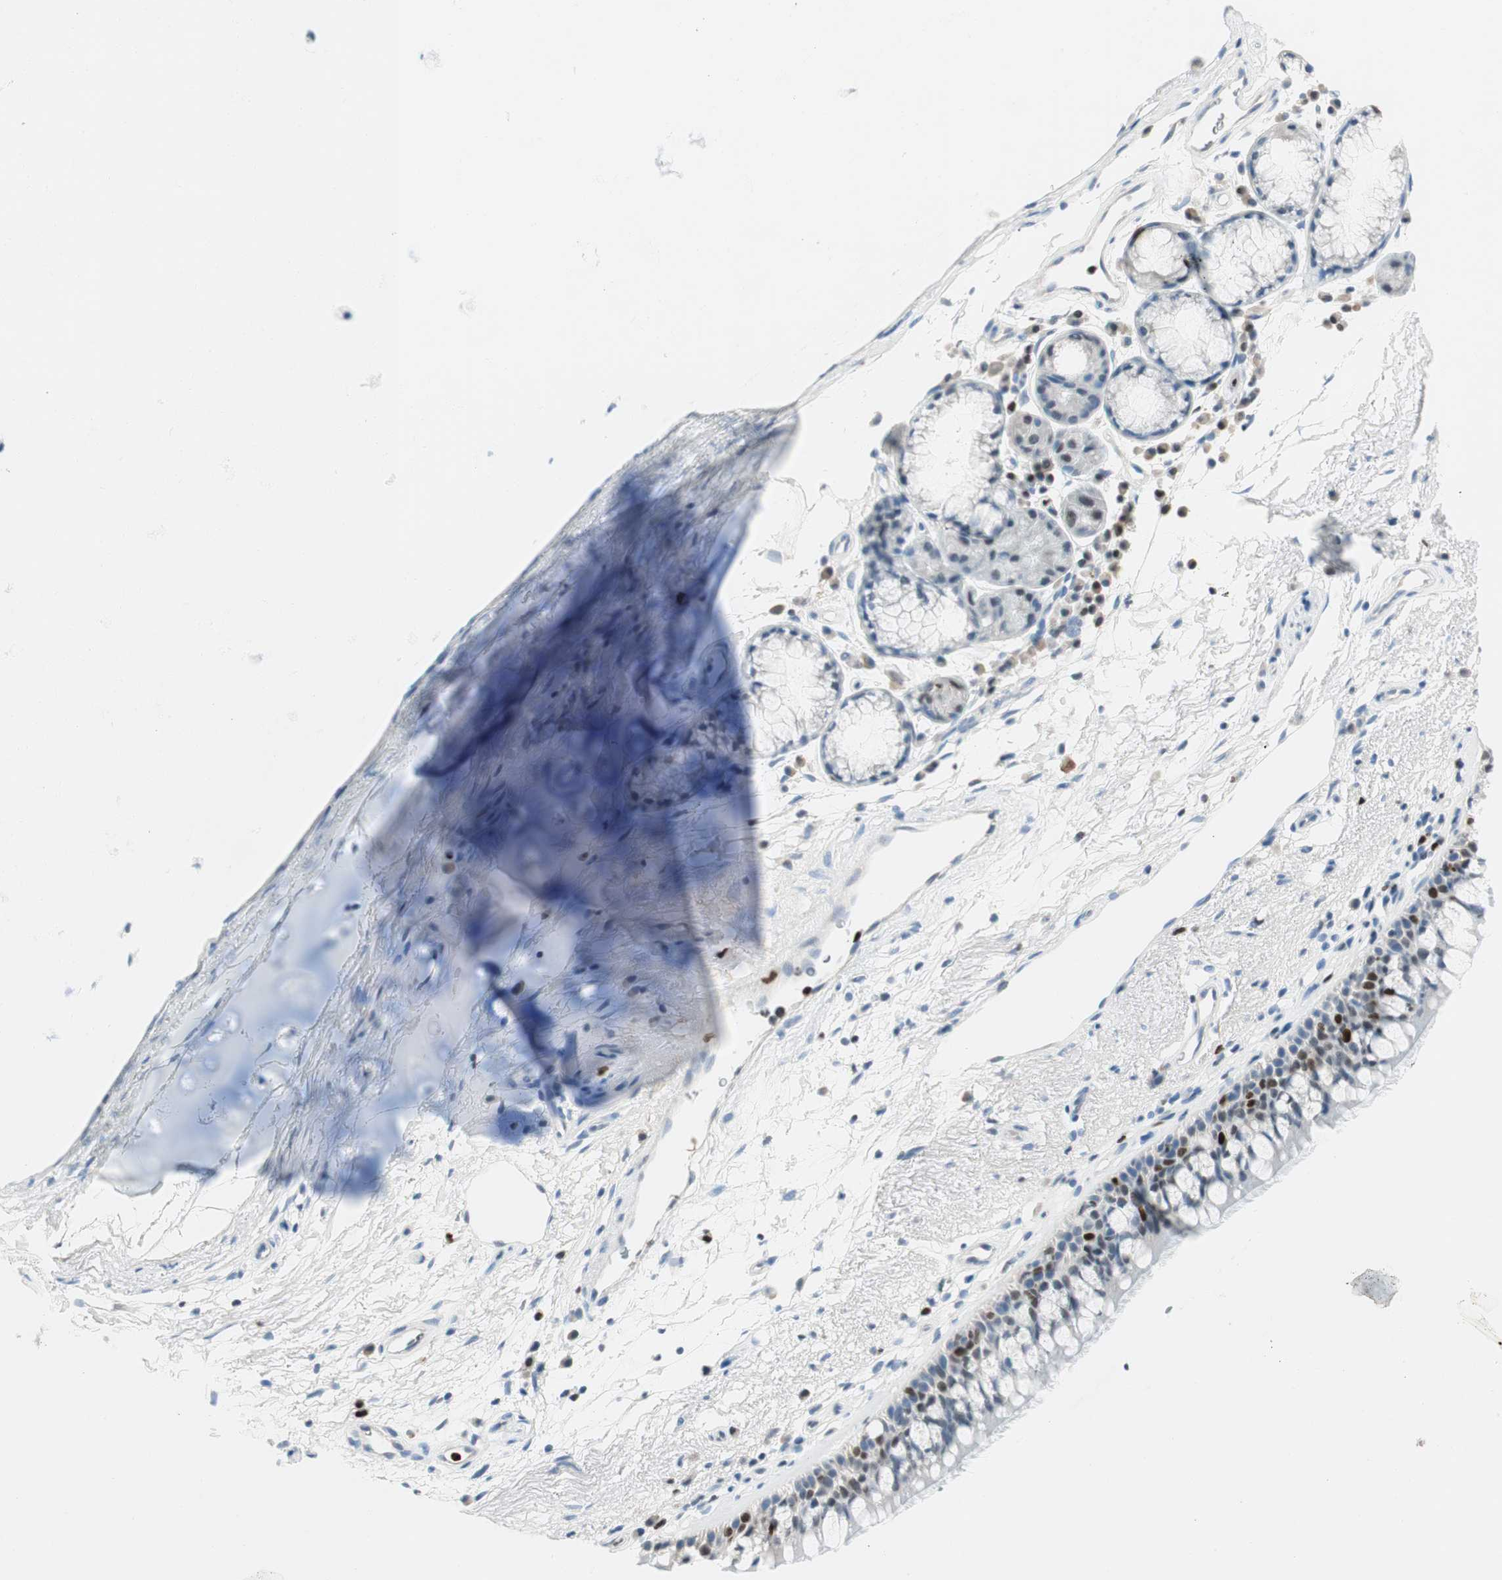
{"staining": {"intensity": "moderate", "quantity": "25%-75%", "location": "cytoplasmic/membranous"}, "tissue": "bronchus", "cell_type": "Respiratory epithelial cells", "image_type": "normal", "snomed": [{"axis": "morphology", "description": "Normal tissue, NOS"}, {"axis": "topography", "description": "Bronchus"}], "caption": "This photomicrograph exhibits normal bronchus stained with immunohistochemistry to label a protein in brown. The cytoplasmic/membranous of respiratory epithelial cells show moderate positivity for the protein. Nuclei are counter-stained blue.", "gene": "EZH2", "patient": {"sex": "female", "age": 54}}